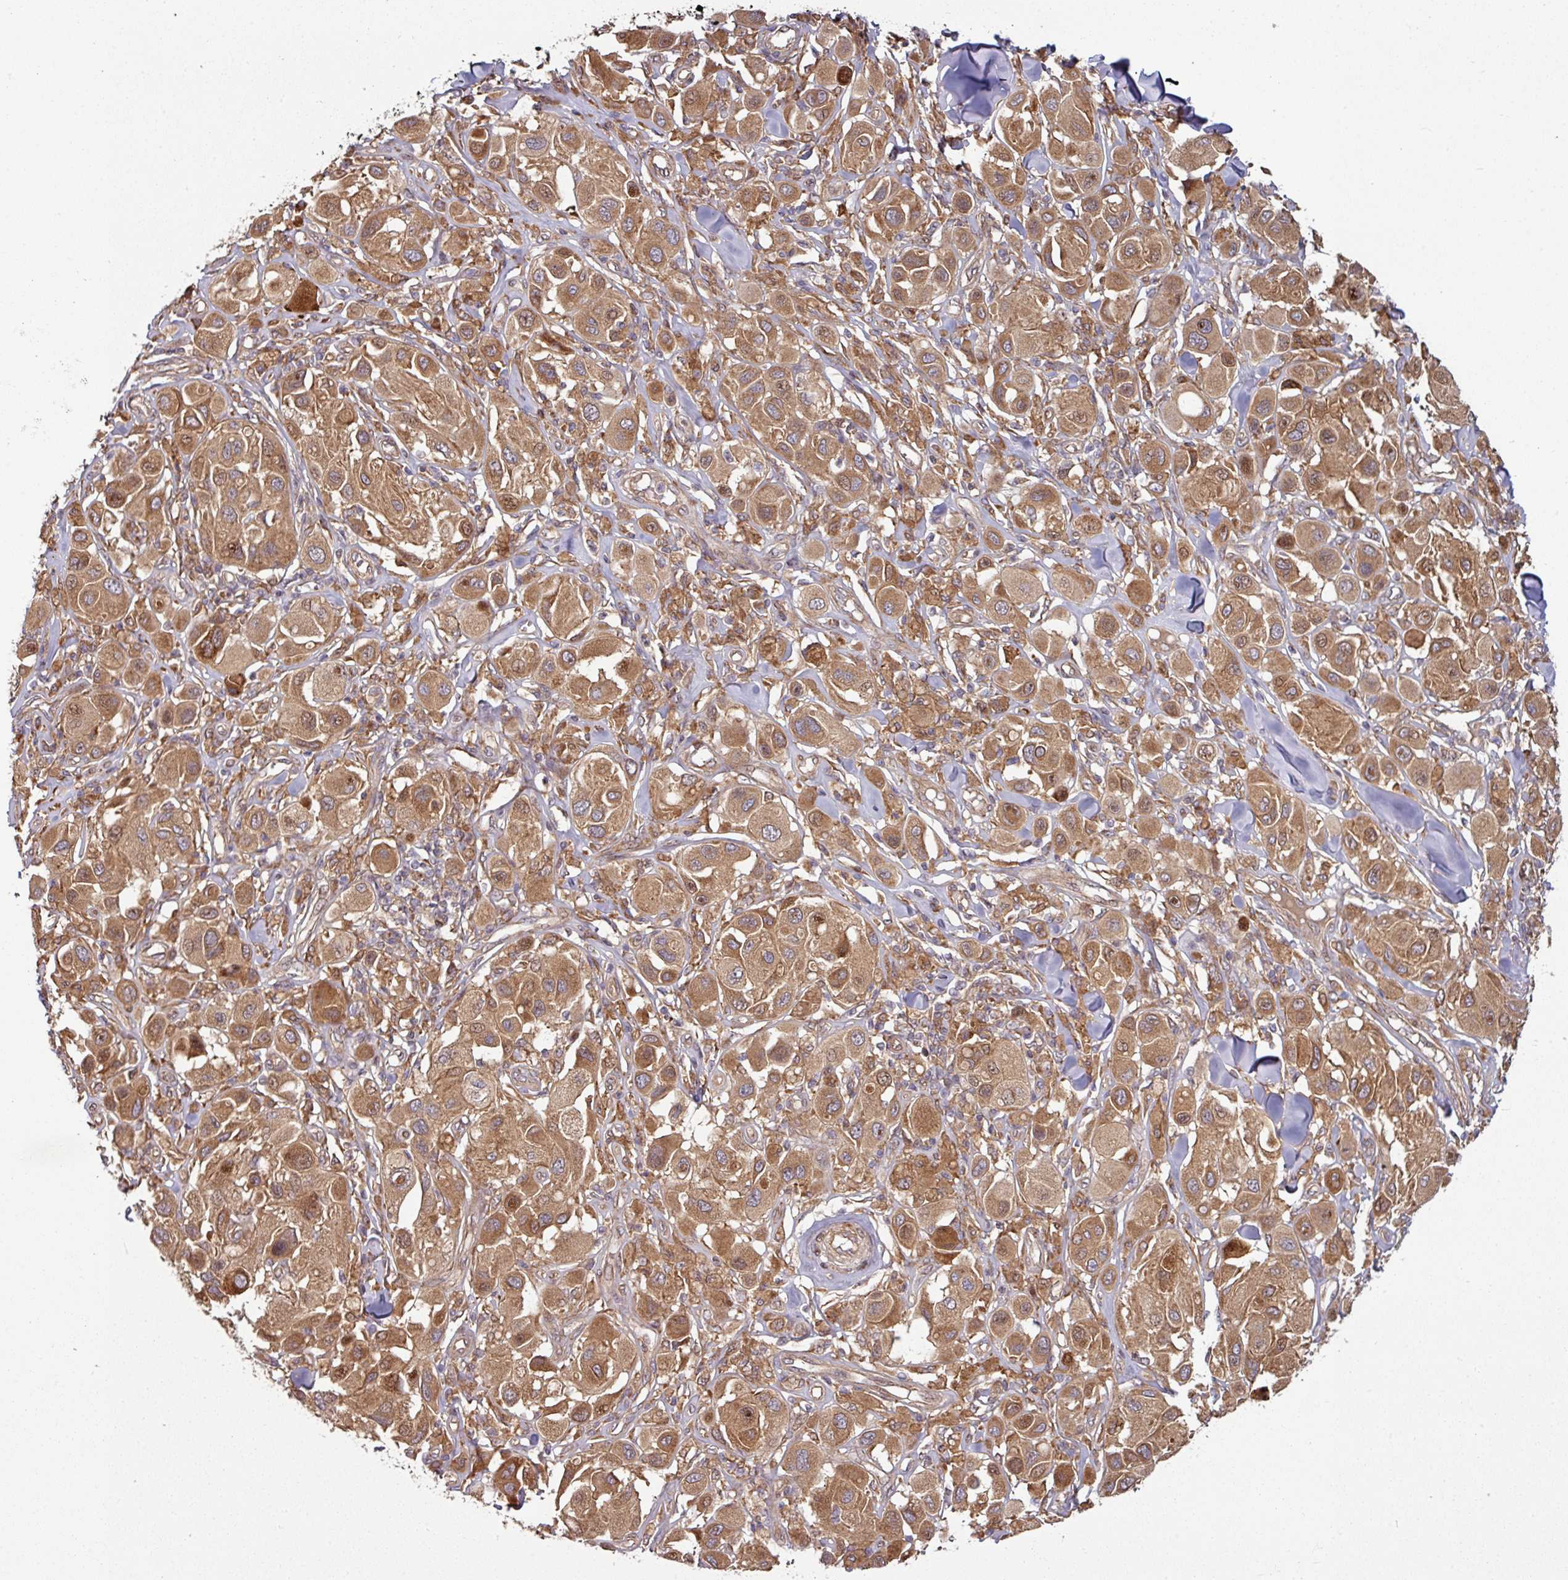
{"staining": {"intensity": "moderate", "quantity": ">75%", "location": "cytoplasmic/membranous"}, "tissue": "melanoma", "cell_type": "Tumor cells", "image_type": "cancer", "snomed": [{"axis": "morphology", "description": "Malignant melanoma, Metastatic site"}, {"axis": "topography", "description": "Skin"}], "caption": "Protein analysis of malignant melanoma (metastatic site) tissue shows moderate cytoplasmic/membranous expression in about >75% of tumor cells.", "gene": "RAB5A", "patient": {"sex": "male", "age": 41}}